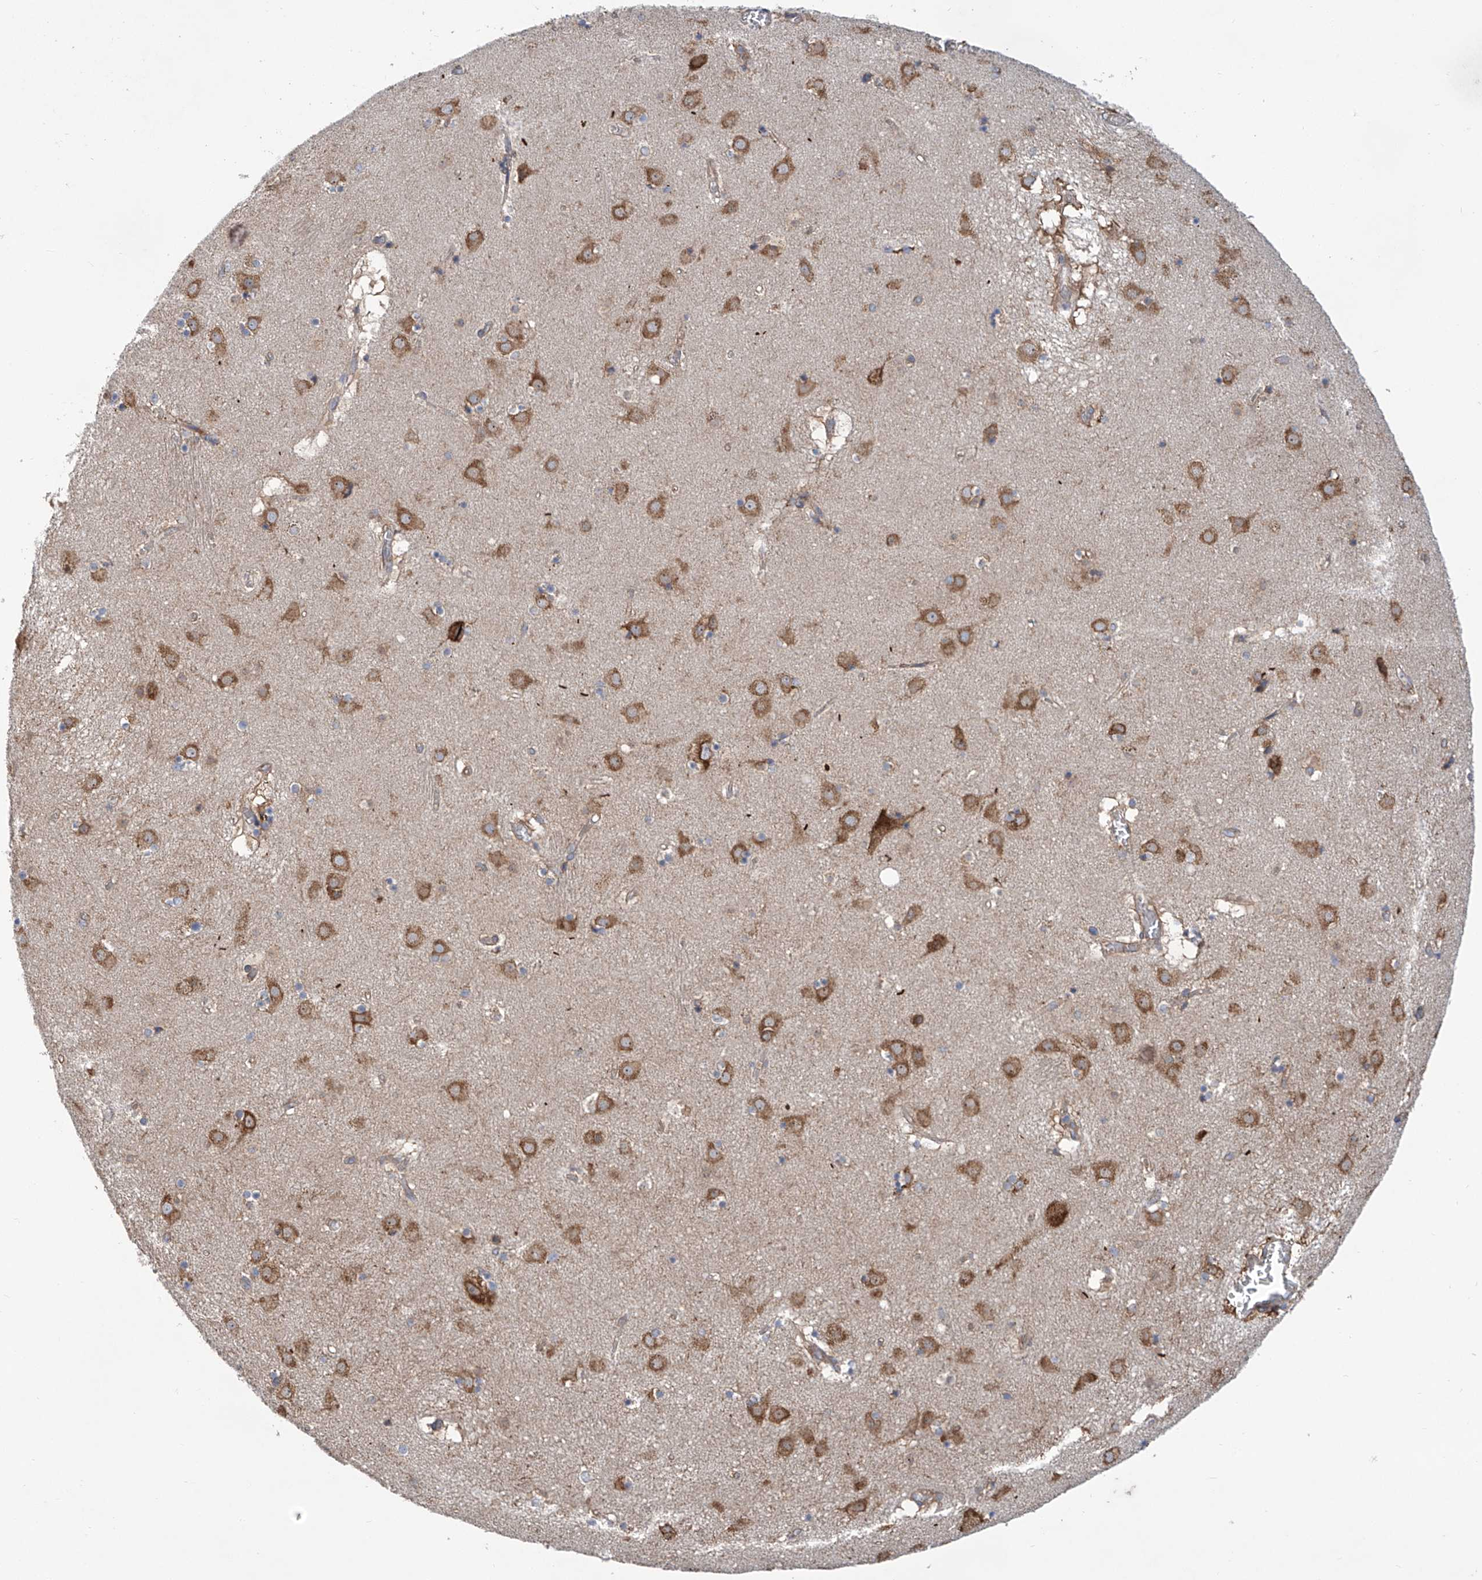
{"staining": {"intensity": "negative", "quantity": "none", "location": "none"}, "tissue": "caudate", "cell_type": "Glial cells", "image_type": "normal", "snomed": [{"axis": "morphology", "description": "Normal tissue, NOS"}, {"axis": "topography", "description": "Lateral ventricle wall"}], "caption": "Immunohistochemical staining of benign human caudate displays no significant expression in glial cells. (Stains: DAB immunohistochemistry (IHC) with hematoxylin counter stain, Microscopy: brightfield microscopy at high magnification).", "gene": "SENP2", "patient": {"sex": "male", "age": 70}}